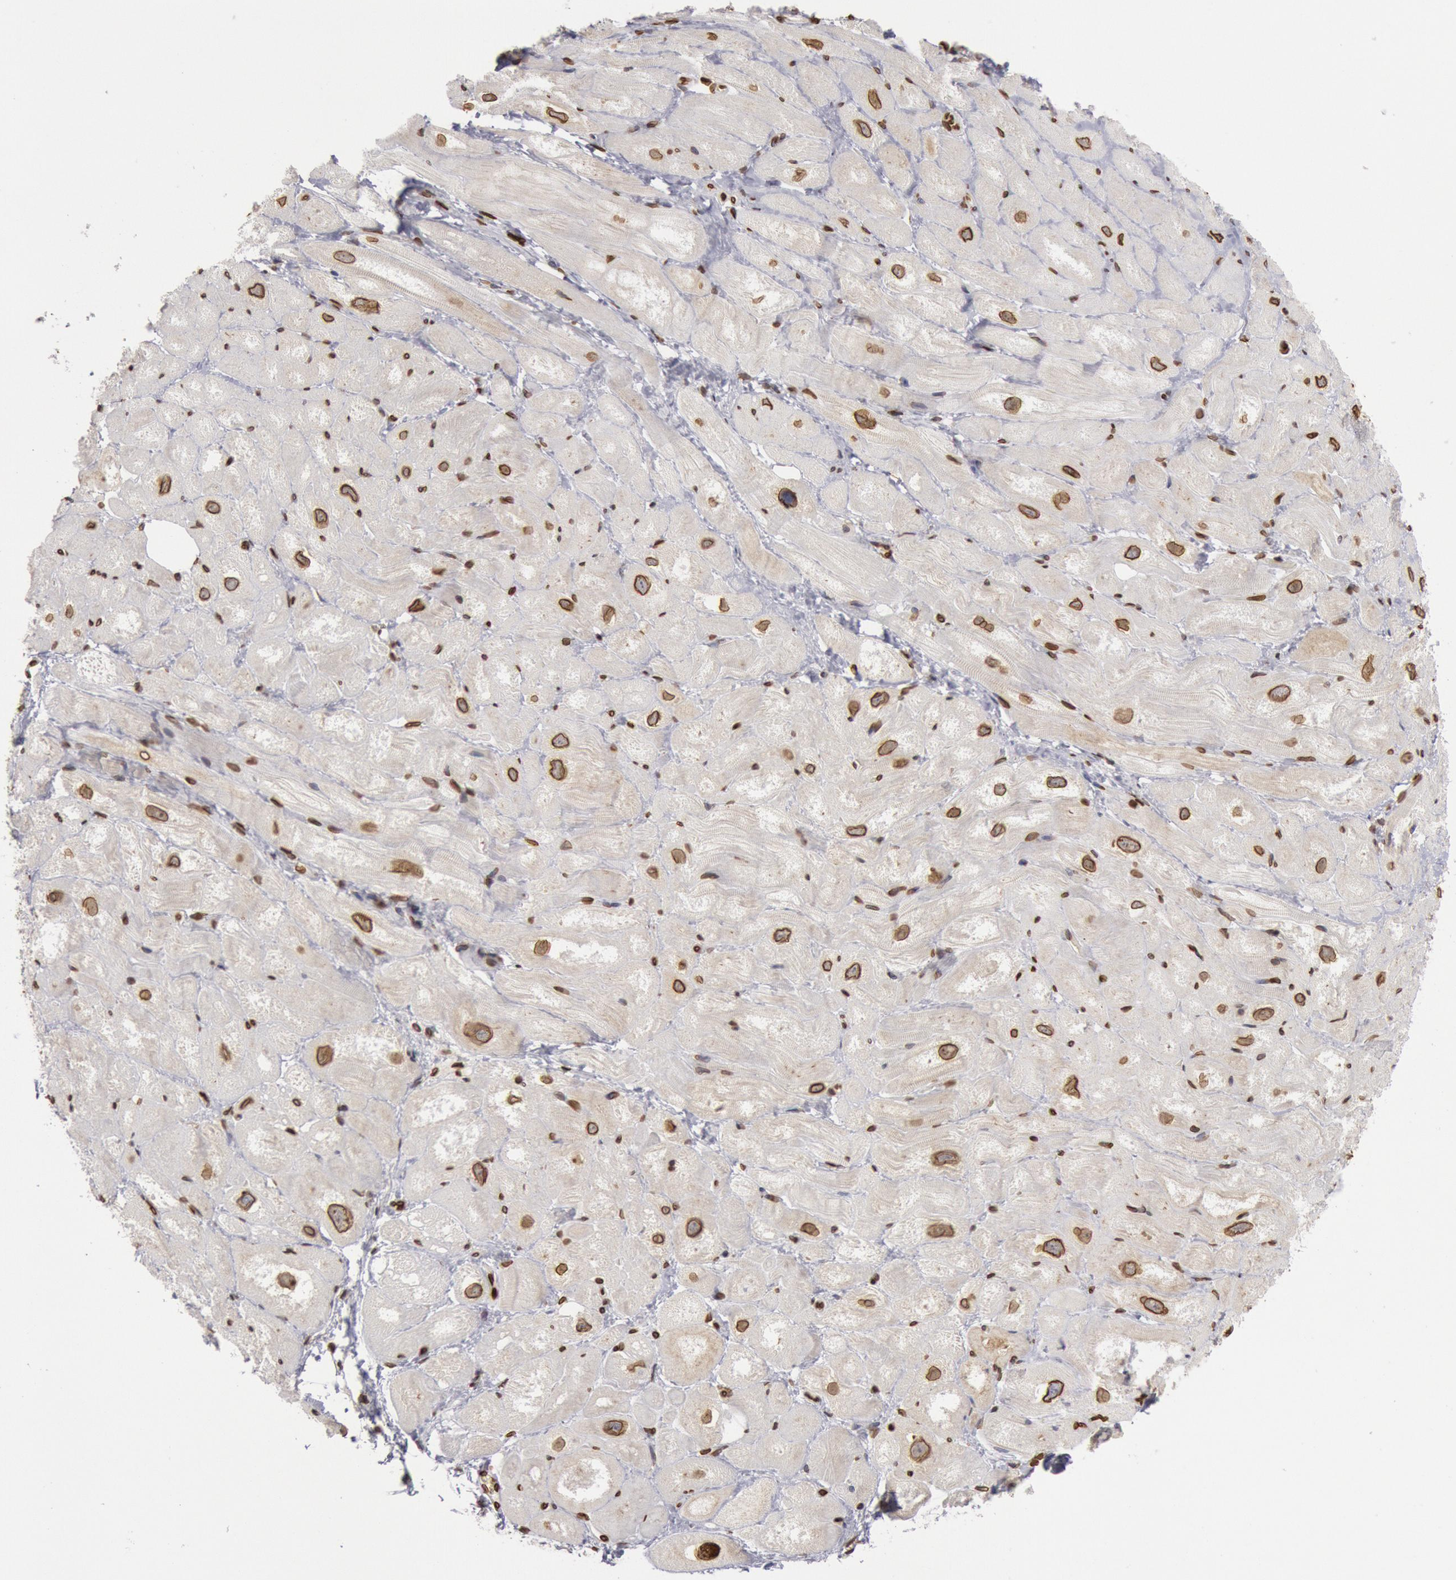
{"staining": {"intensity": "strong", "quantity": ">75%", "location": "nuclear"}, "tissue": "heart muscle", "cell_type": "Cardiomyocytes", "image_type": "normal", "snomed": [{"axis": "morphology", "description": "Normal tissue, NOS"}, {"axis": "topography", "description": "Heart"}], "caption": "Heart muscle stained with DAB (3,3'-diaminobenzidine) IHC demonstrates high levels of strong nuclear expression in about >75% of cardiomyocytes. The staining was performed using DAB (3,3'-diaminobenzidine), with brown indicating positive protein expression. Nuclei are stained blue with hematoxylin.", "gene": "SUN2", "patient": {"sex": "male", "age": 49}}